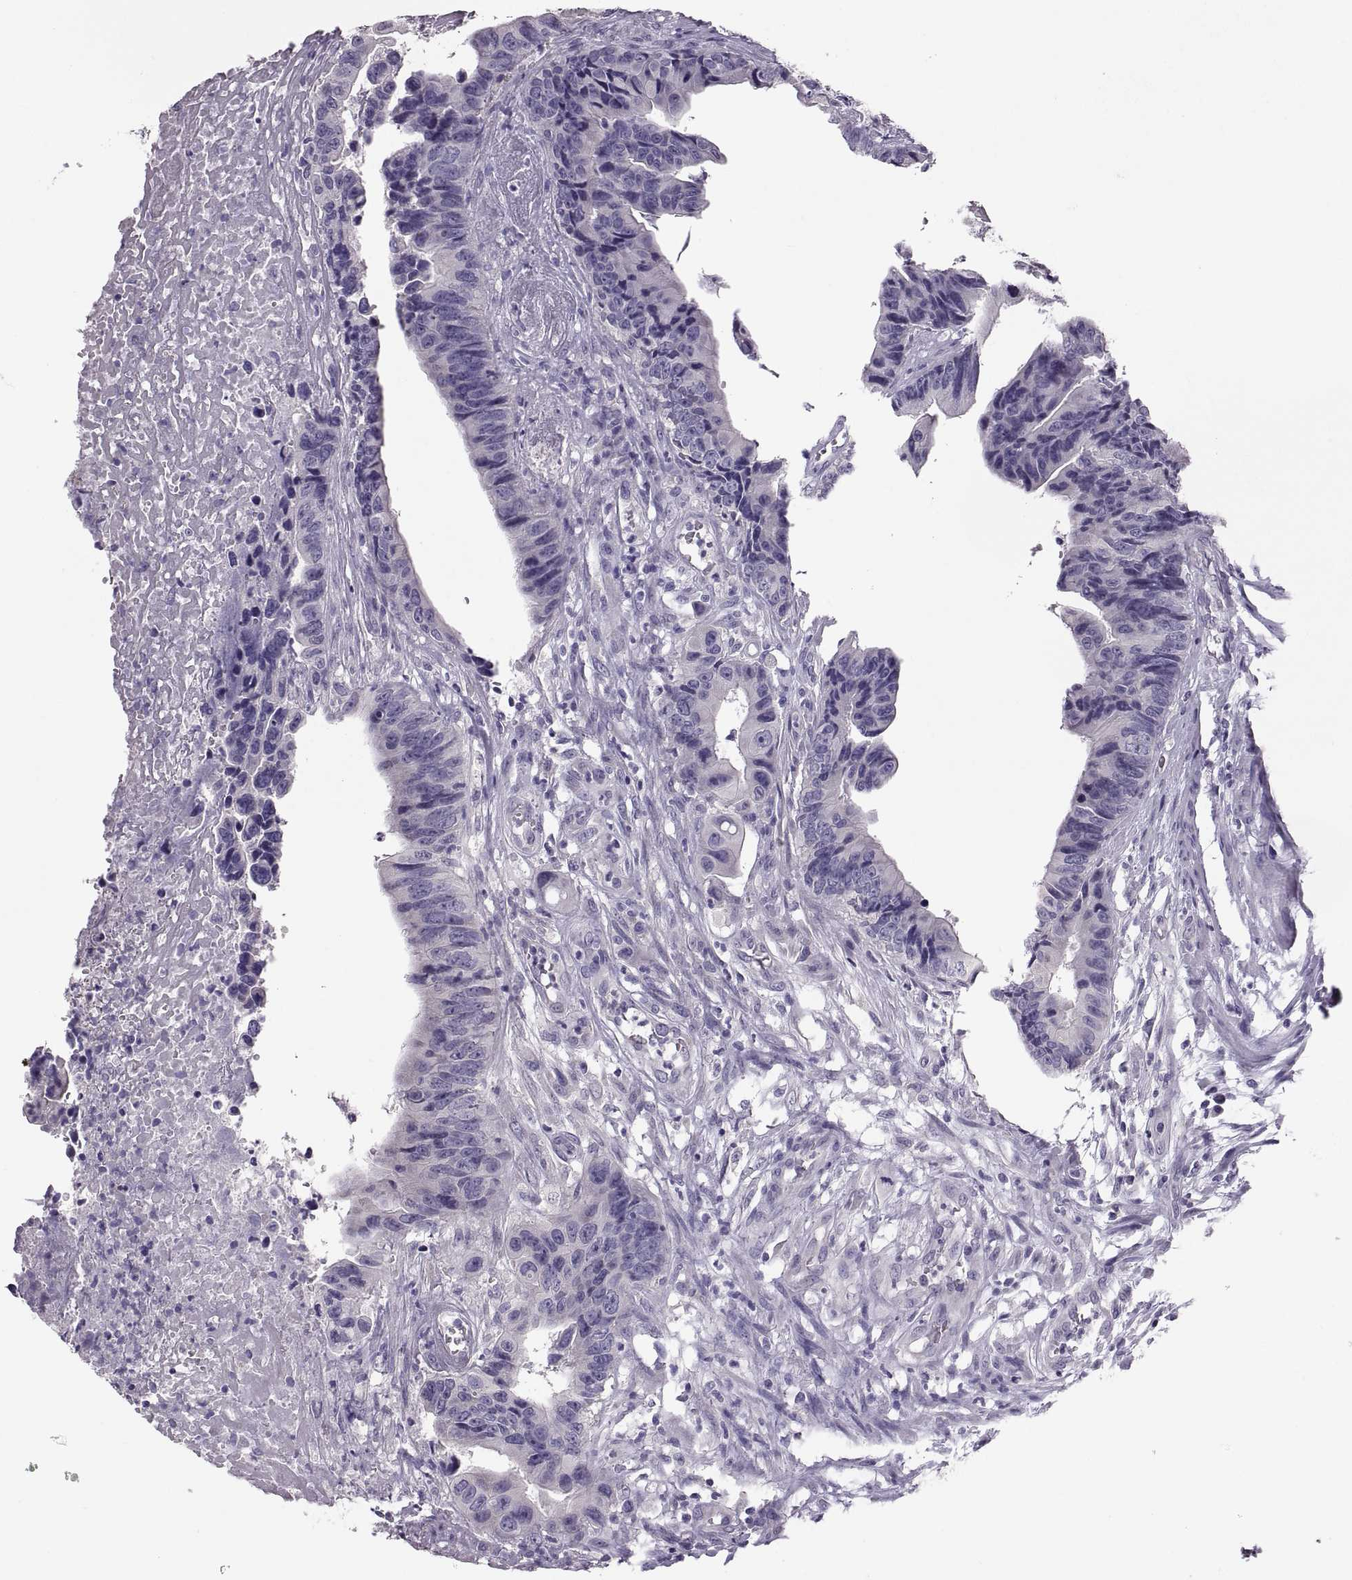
{"staining": {"intensity": "negative", "quantity": "none", "location": "none"}, "tissue": "colorectal cancer", "cell_type": "Tumor cells", "image_type": "cancer", "snomed": [{"axis": "morphology", "description": "Adenocarcinoma, NOS"}, {"axis": "topography", "description": "Colon"}], "caption": "Micrograph shows no protein staining in tumor cells of adenocarcinoma (colorectal) tissue.", "gene": "TBX19", "patient": {"sex": "female", "age": 87}}